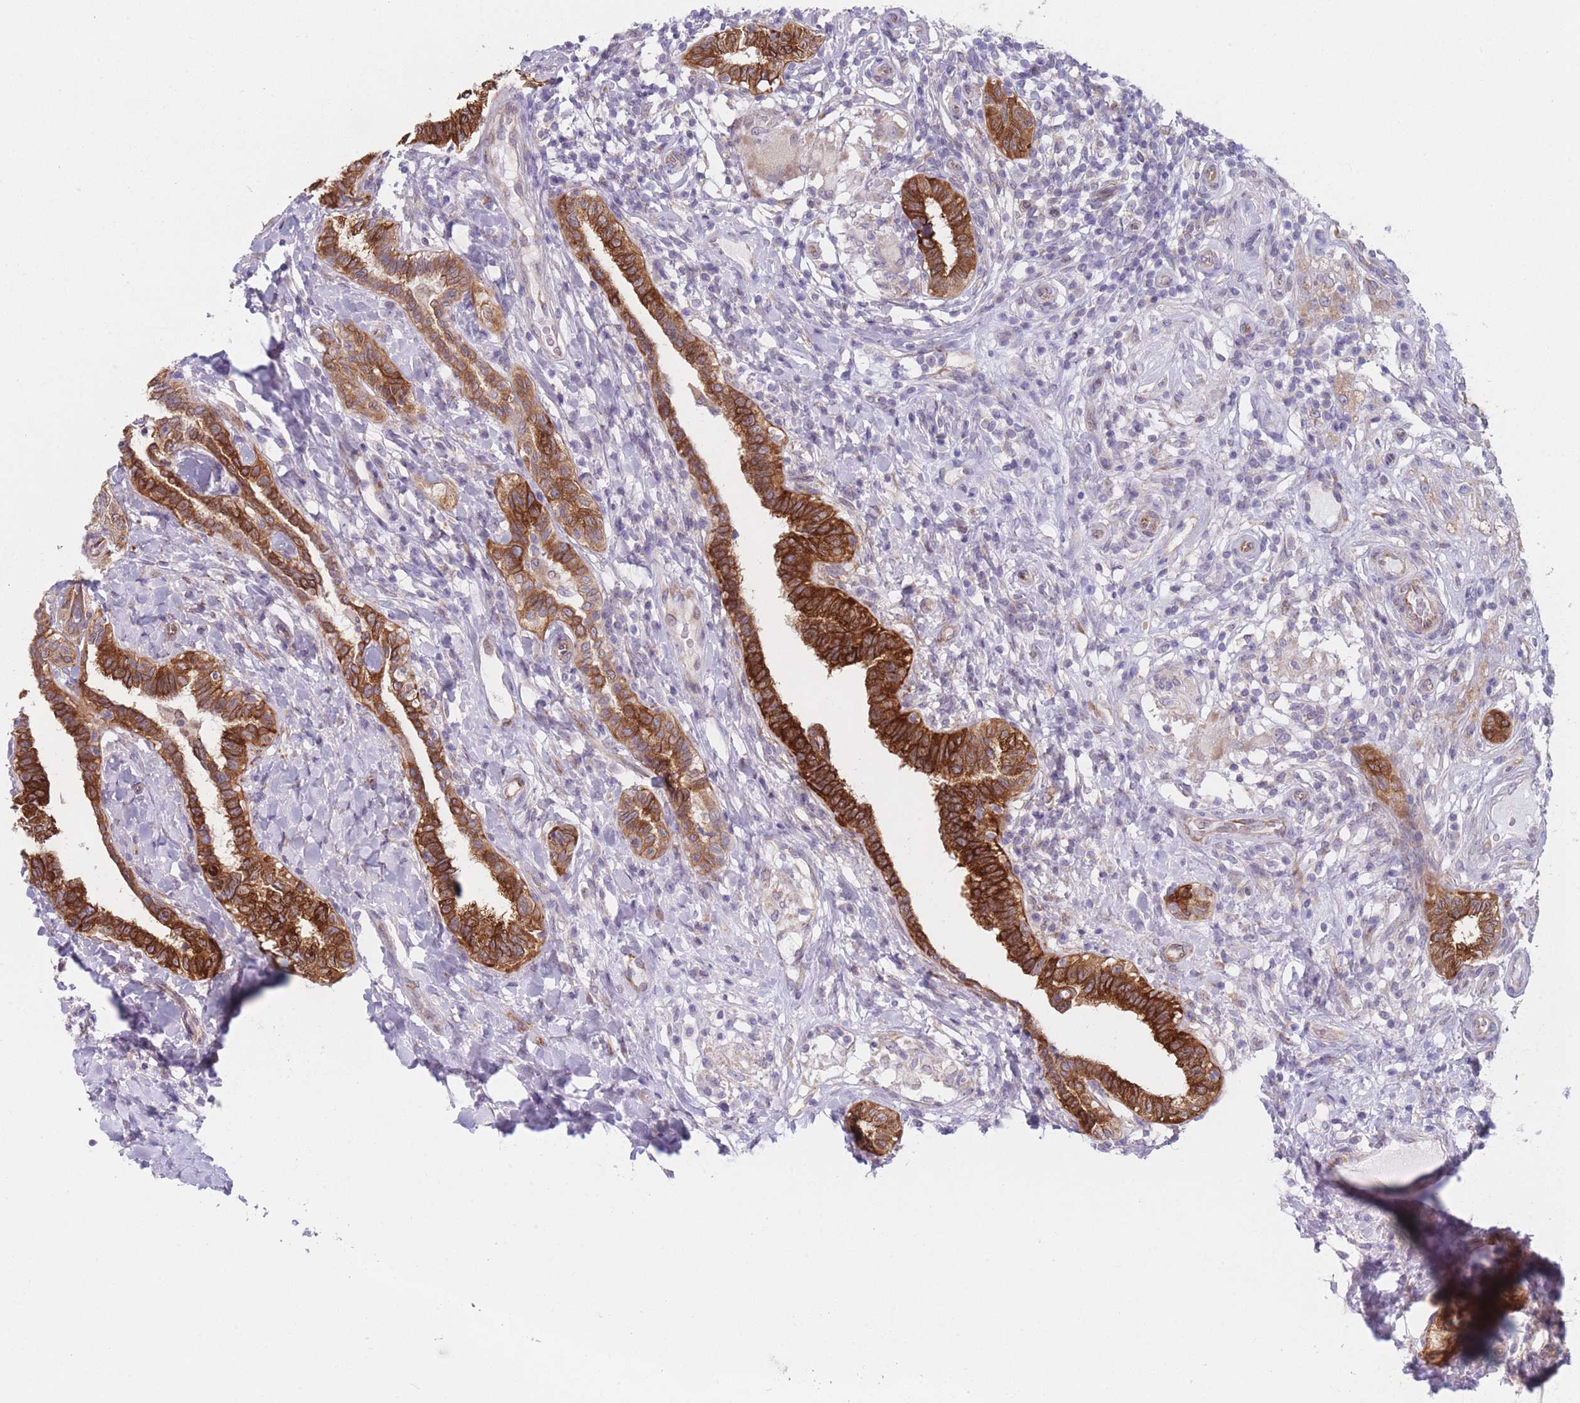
{"staining": {"intensity": "strong", "quantity": ">75%", "location": "cytoplasmic/membranous"}, "tissue": "testis cancer", "cell_type": "Tumor cells", "image_type": "cancer", "snomed": [{"axis": "morphology", "description": "Seminoma, NOS"}, {"axis": "topography", "description": "Testis"}], "caption": "An IHC micrograph of tumor tissue is shown. Protein staining in brown highlights strong cytoplasmic/membranous positivity in testis cancer within tumor cells.", "gene": "AK9", "patient": {"sex": "male", "age": 49}}